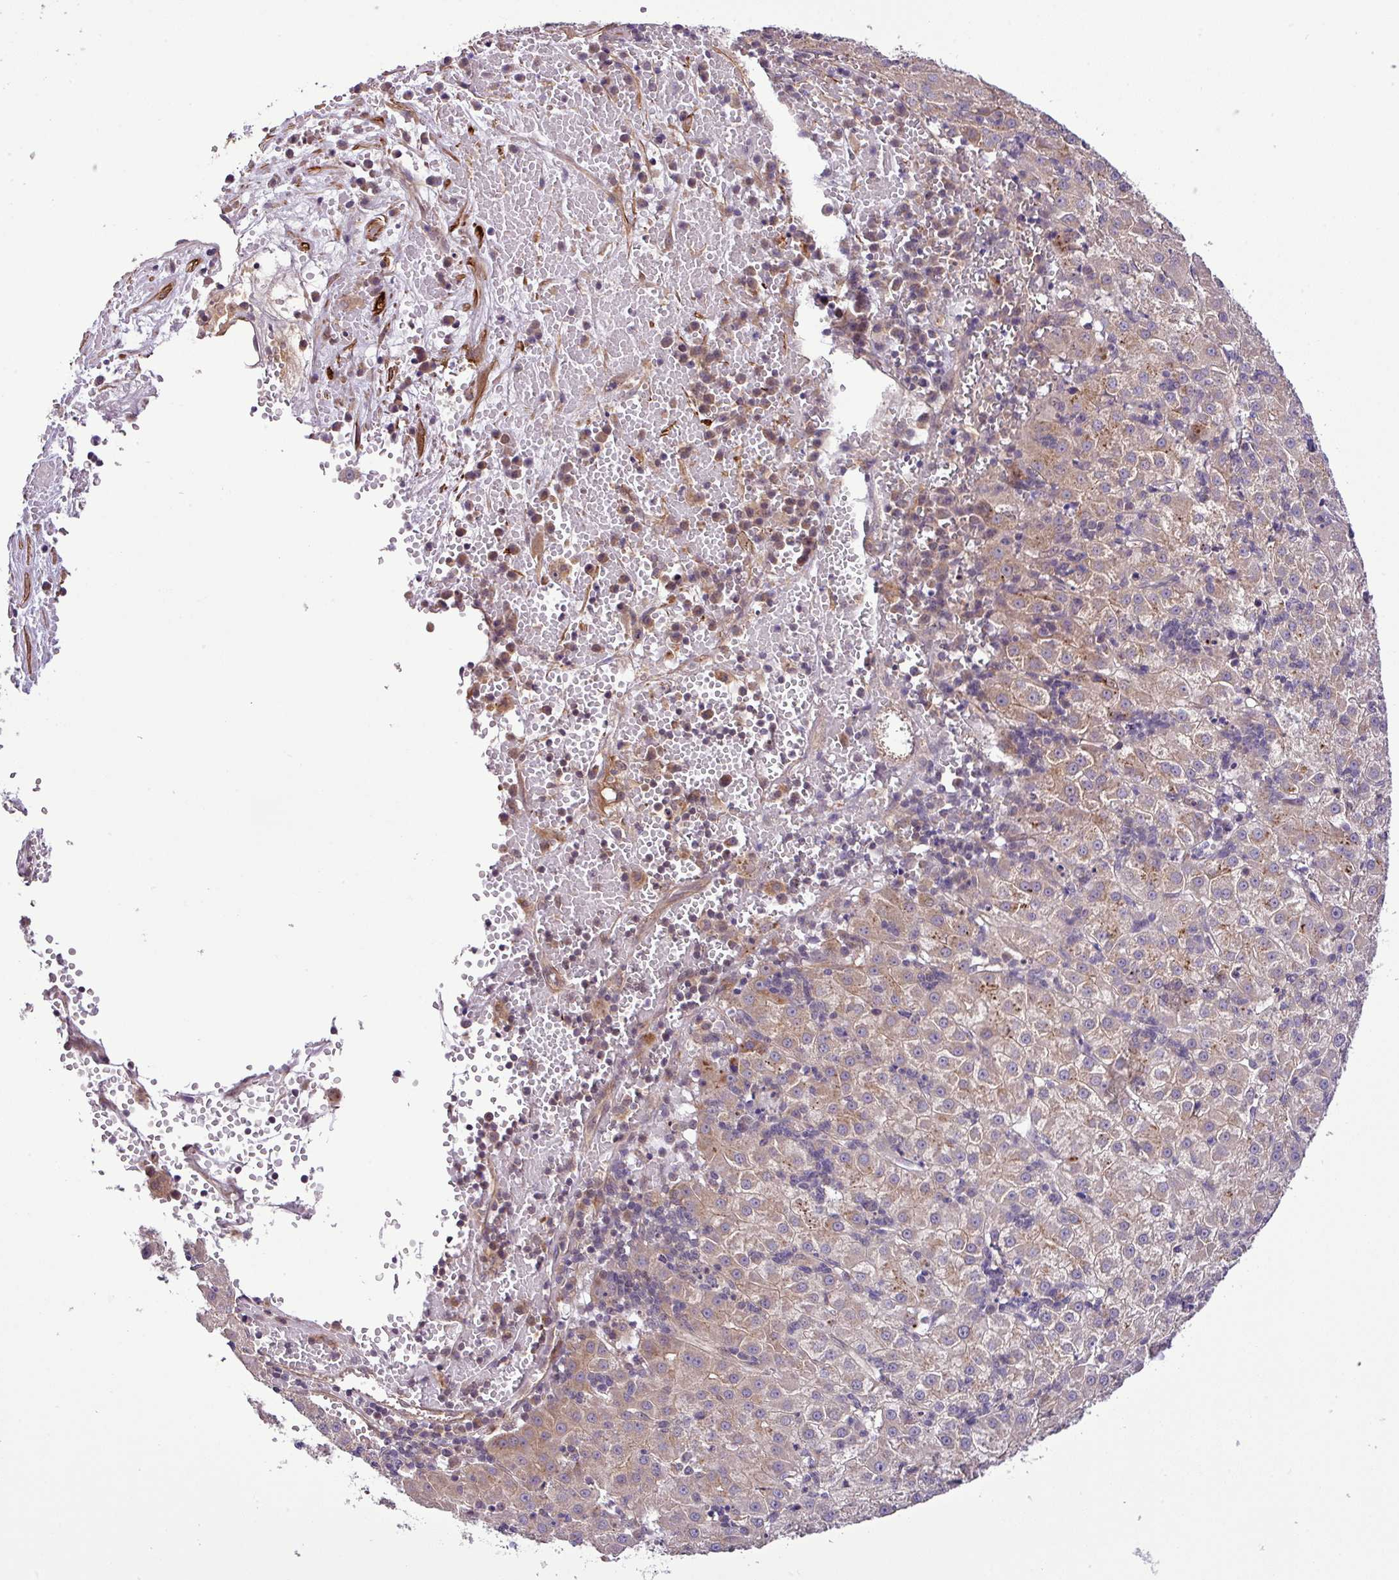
{"staining": {"intensity": "weak", "quantity": "<25%", "location": "cytoplasmic/membranous"}, "tissue": "liver cancer", "cell_type": "Tumor cells", "image_type": "cancer", "snomed": [{"axis": "morphology", "description": "Carcinoma, Hepatocellular, NOS"}, {"axis": "topography", "description": "Liver"}], "caption": "Immunohistochemical staining of human liver cancer (hepatocellular carcinoma) displays no significant positivity in tumor cells.", "gene": "XIAP", "patient": {"sex": "male", "age": 76}}